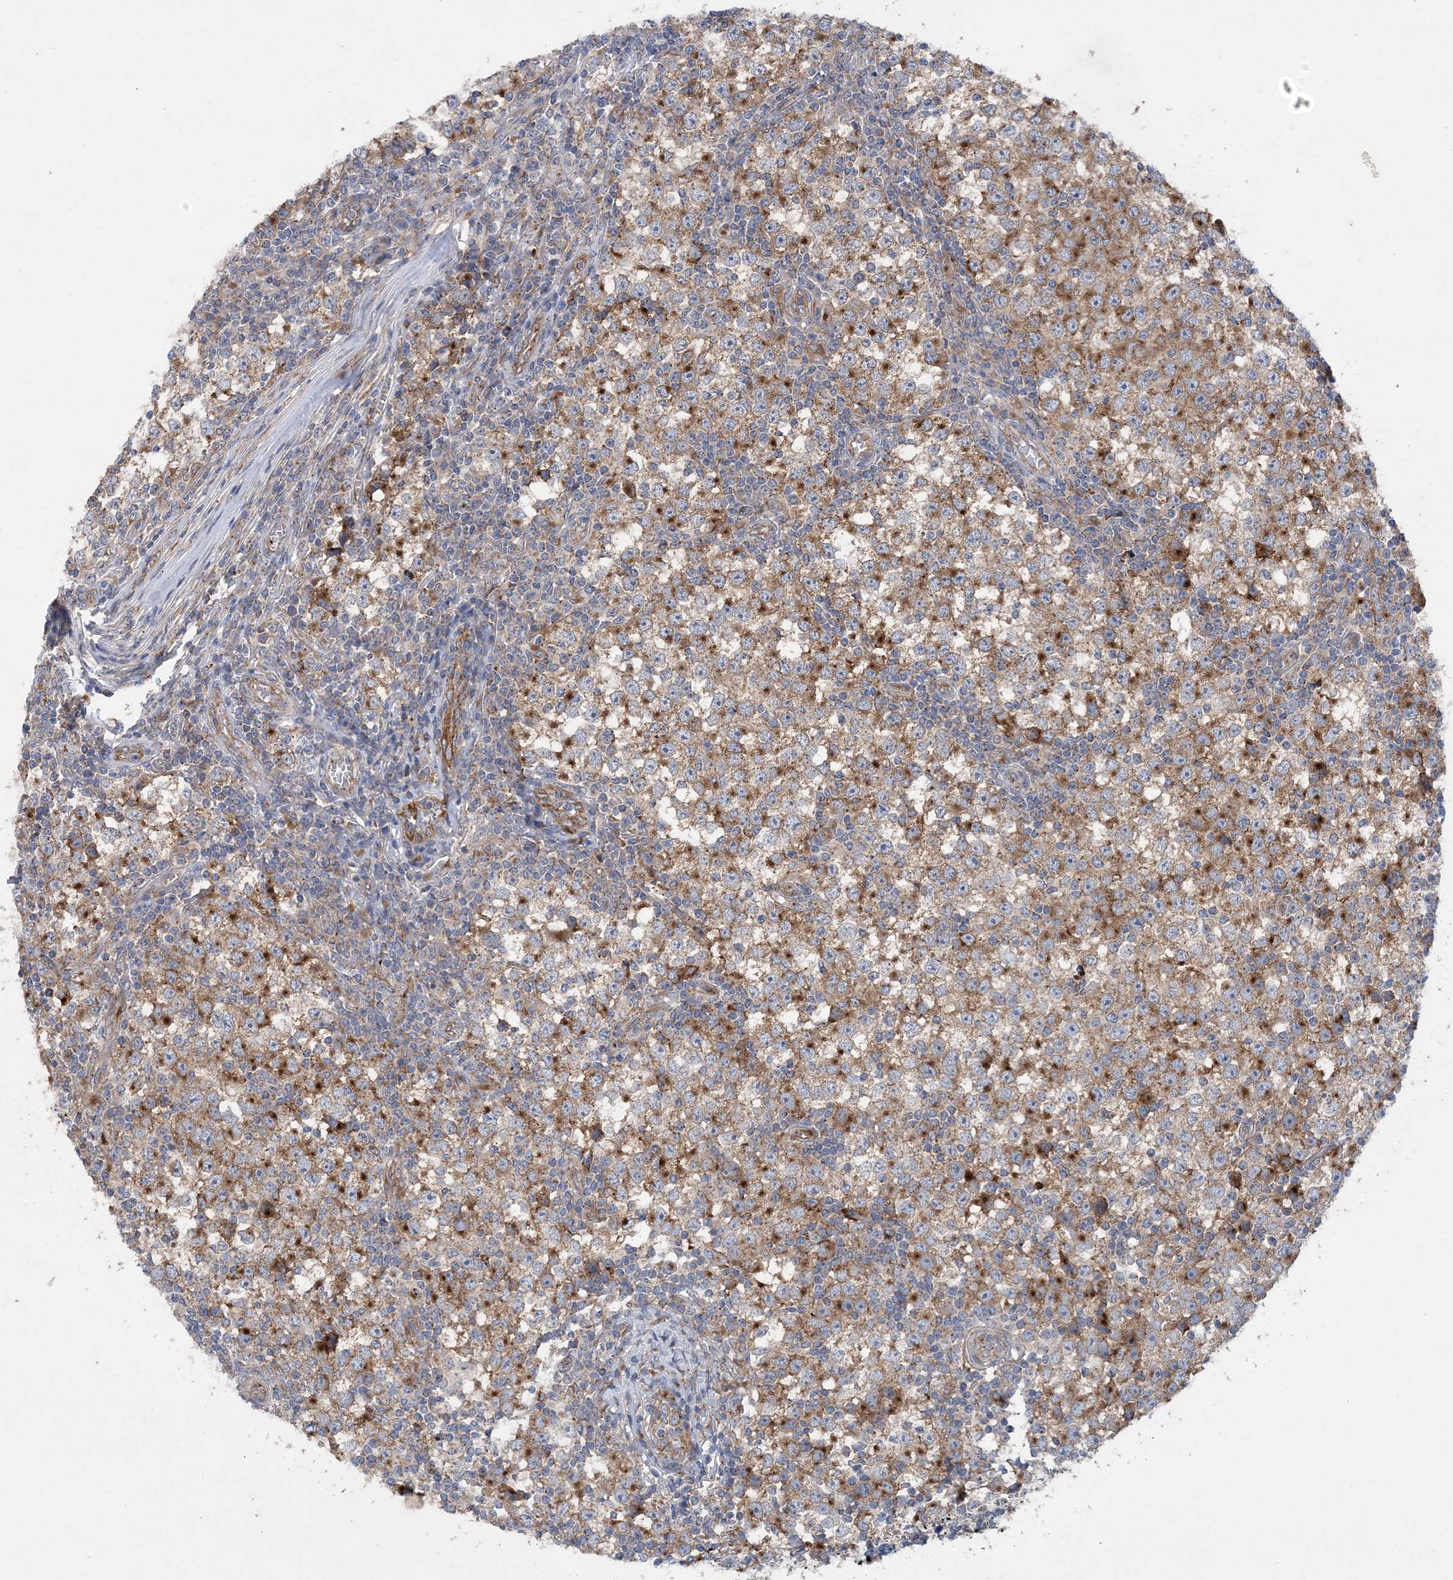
{"staining": {"intensity": "moderate", "quantity": ">75%", "location": "cytoplasmic/membranous"}, "tissue": "testis cancer", "cell_type": "Tumor cells", "image_type": "cancer", "snomed": [{"axis": "morphology", "description": "Seminoma, NOS"}, {"axis": "topography", "description": "Testis"}], "caption": "Human testis seminoma stained with a protein marker shows moderate staining in tumor cells.", "gene": "PTTG1IP", "patient": {"sex": "male", "age": 65}}